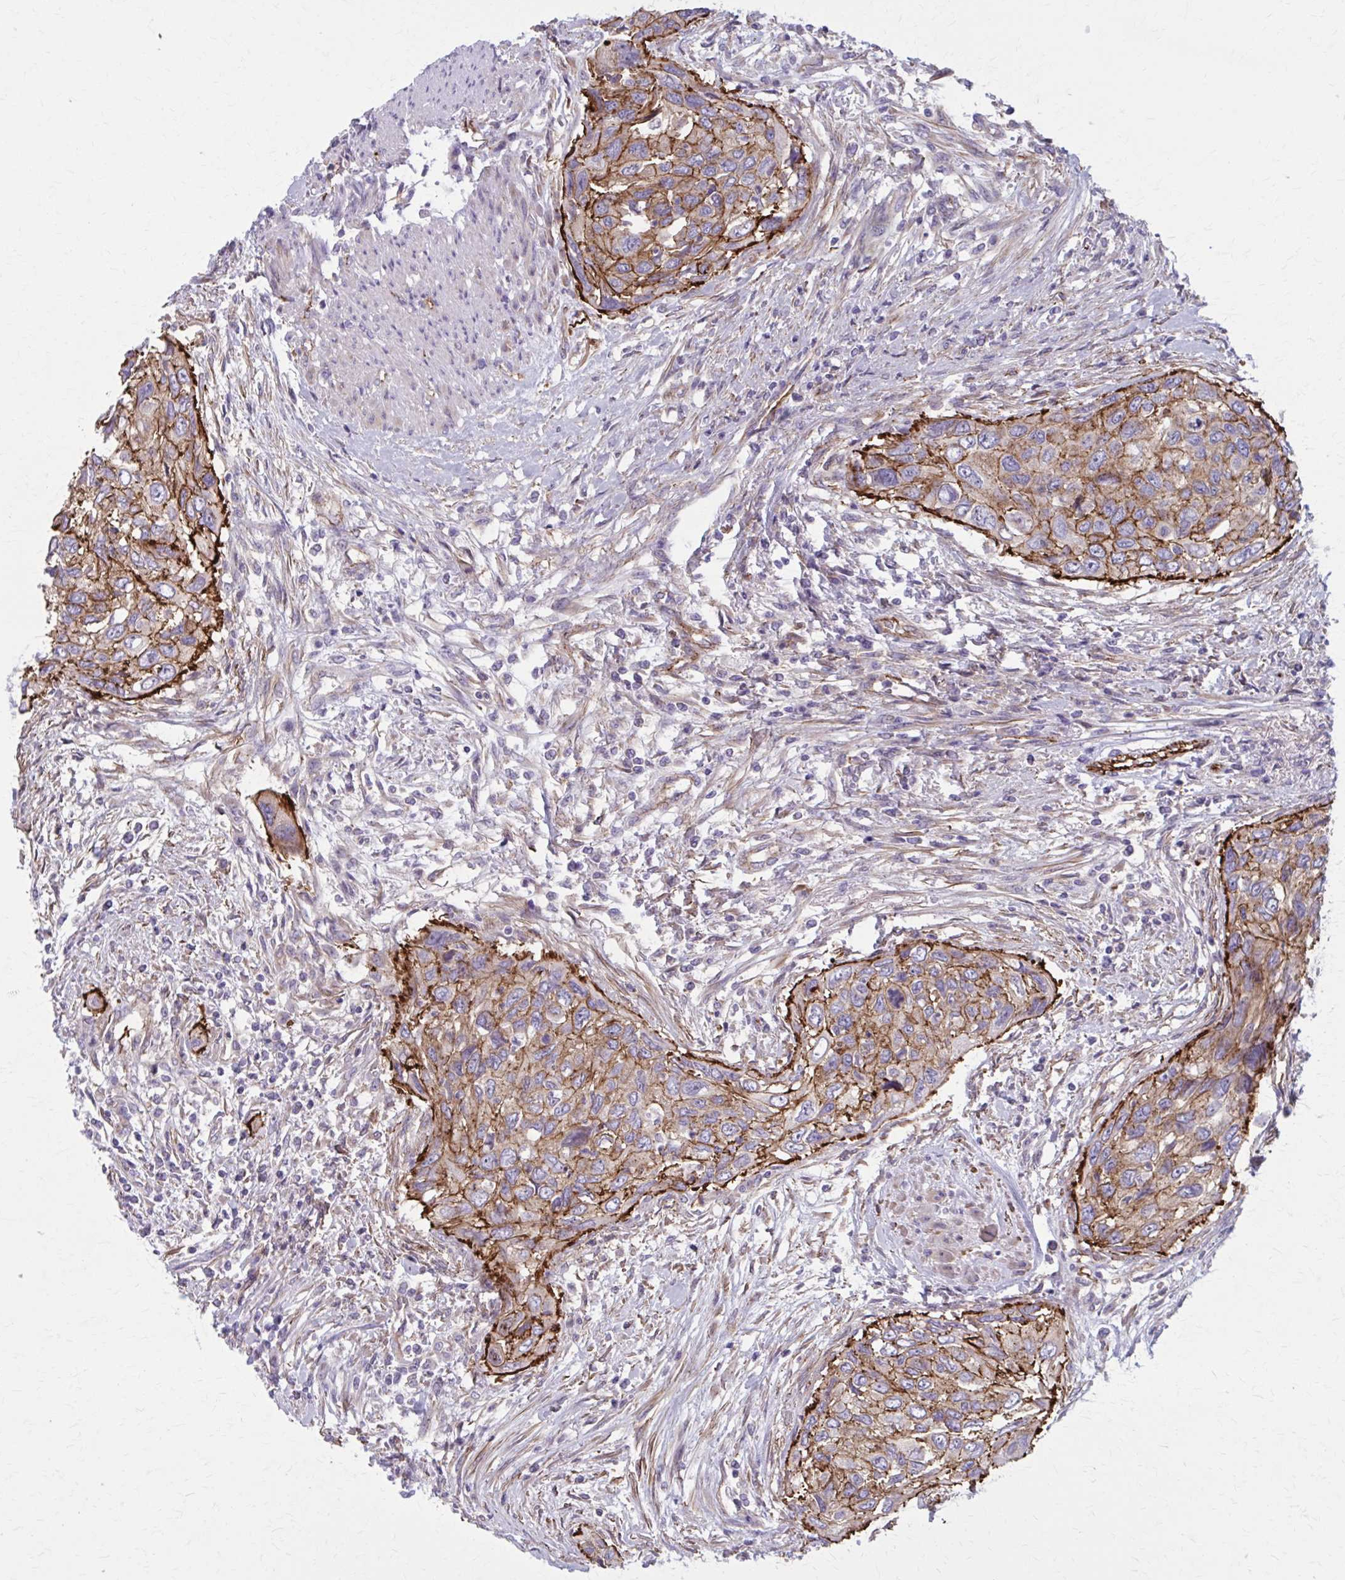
{"staining": {"intensity": "strong", "quantity": ">75%", "location": "cytoplasmic/membranous"}, "tissue": "urothelial cancer", "cell_type": "Tumor cells", "image_type": "cancer", "snomed": [{"axis": "morphology", "description": "Urothelial carcinoma, High grade"}, {"axis": "topography", "description": "Urinary bladder"}], "caption": "Urothelial cancer stained for a protein (brown) demonstrates strong cytoplasmic/membranous positive expression in about >75% of tumor cells.", "gene": "ZDHHC7", "patient": {"sex": "female", "age": 60}}